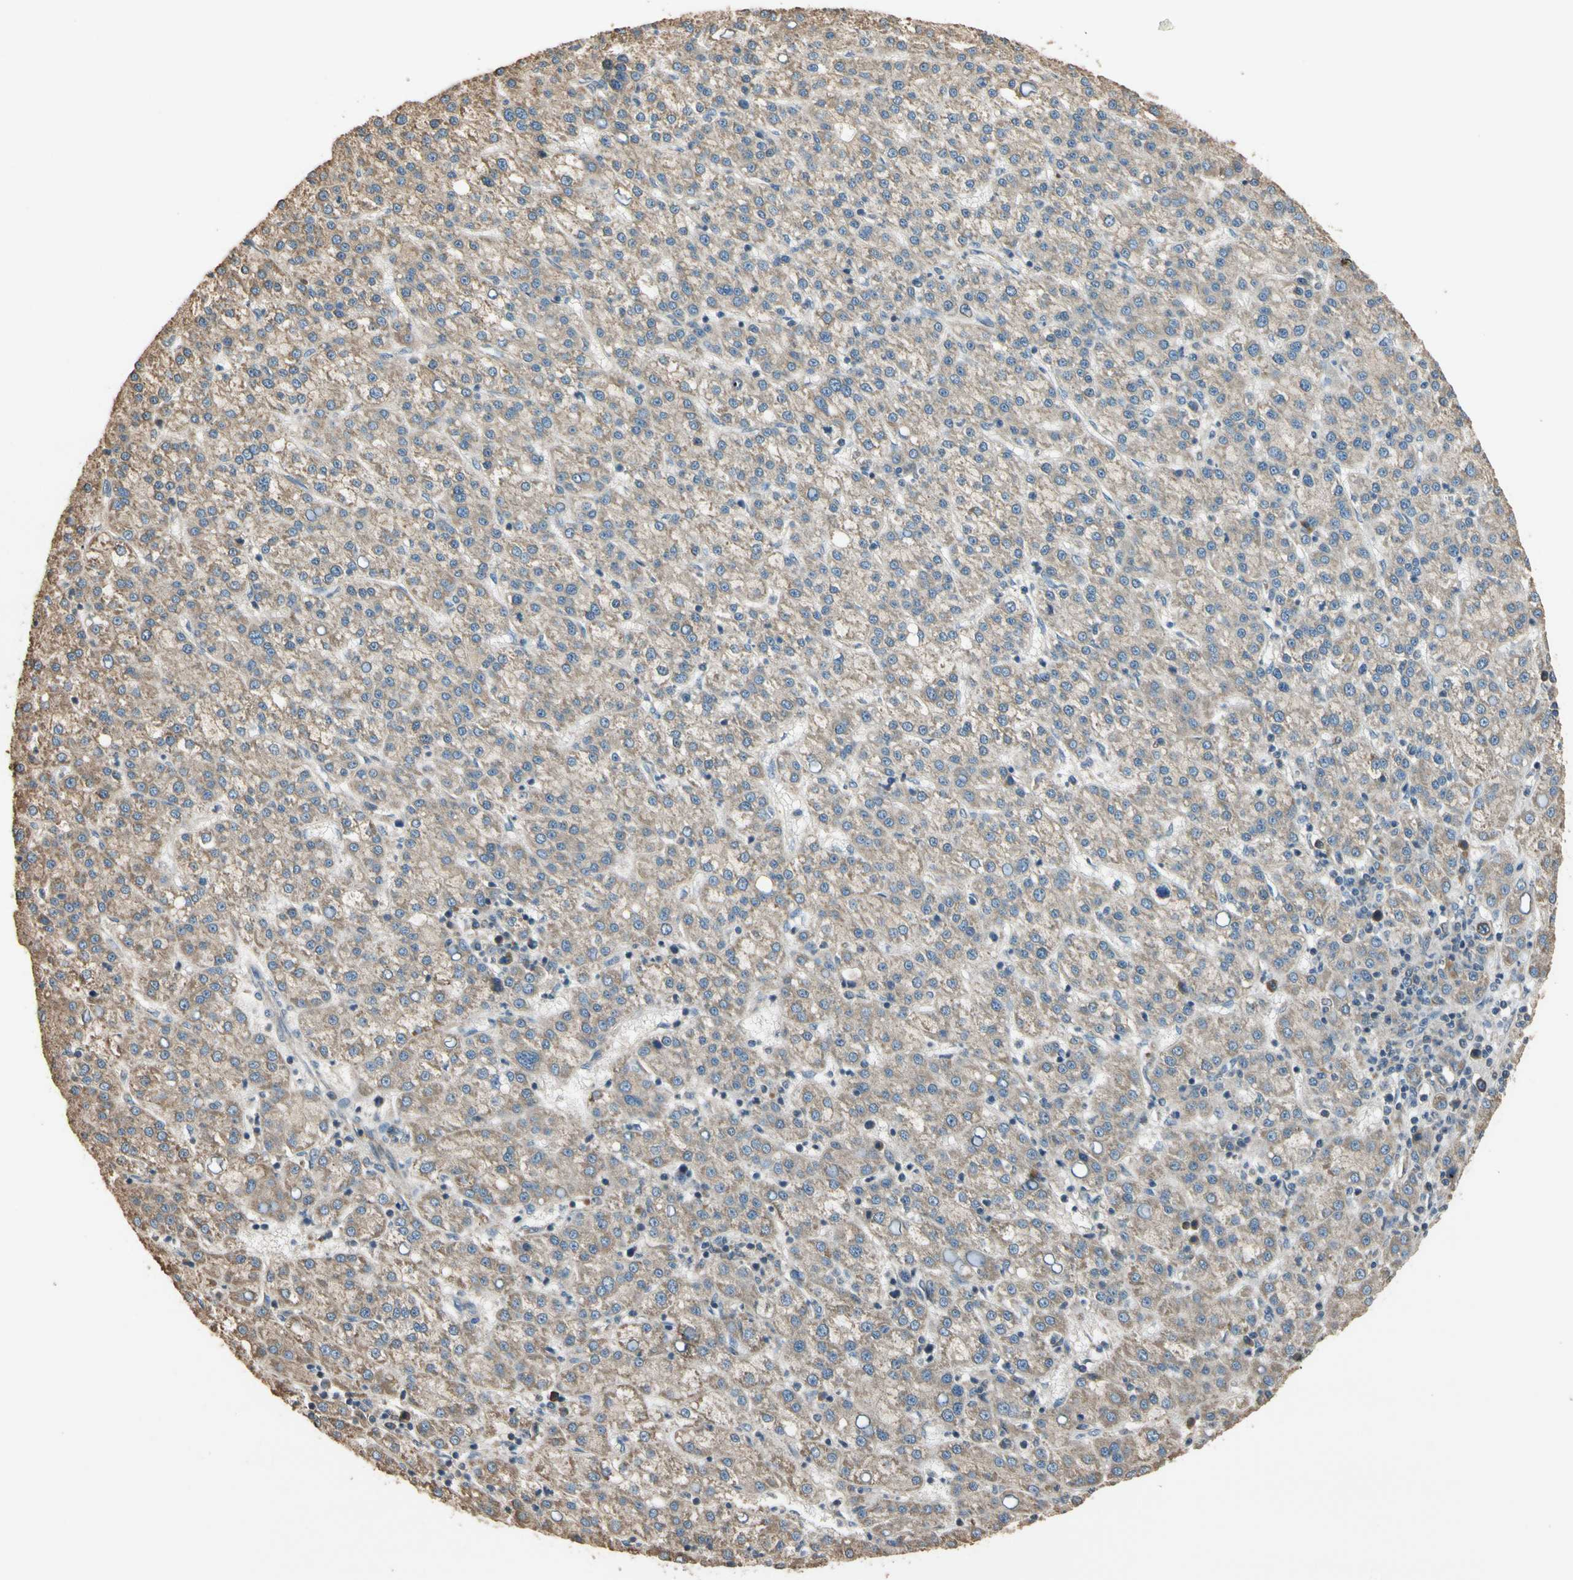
{"staining": {"intensity": "moderate", "quantity": ">75%", "location": "cytoplasmic/membranous"}, "tissue": "liver cancer", "cell_type": "Tumor cells", "image_type": "cancer", "snomed": [{"axis": "morphology", "description": "Carcinoma, Hepatocellular, NOS"}, {"axis": "topography", "description": "Liver"}], "caption": "Tumor cells show moderate cytoplasmic/membranous expression in approximately >75% of cells in liver hepatocellular carcinoma.", "gene": "STX18", "patient": {"sex": "female", "age": 58}}